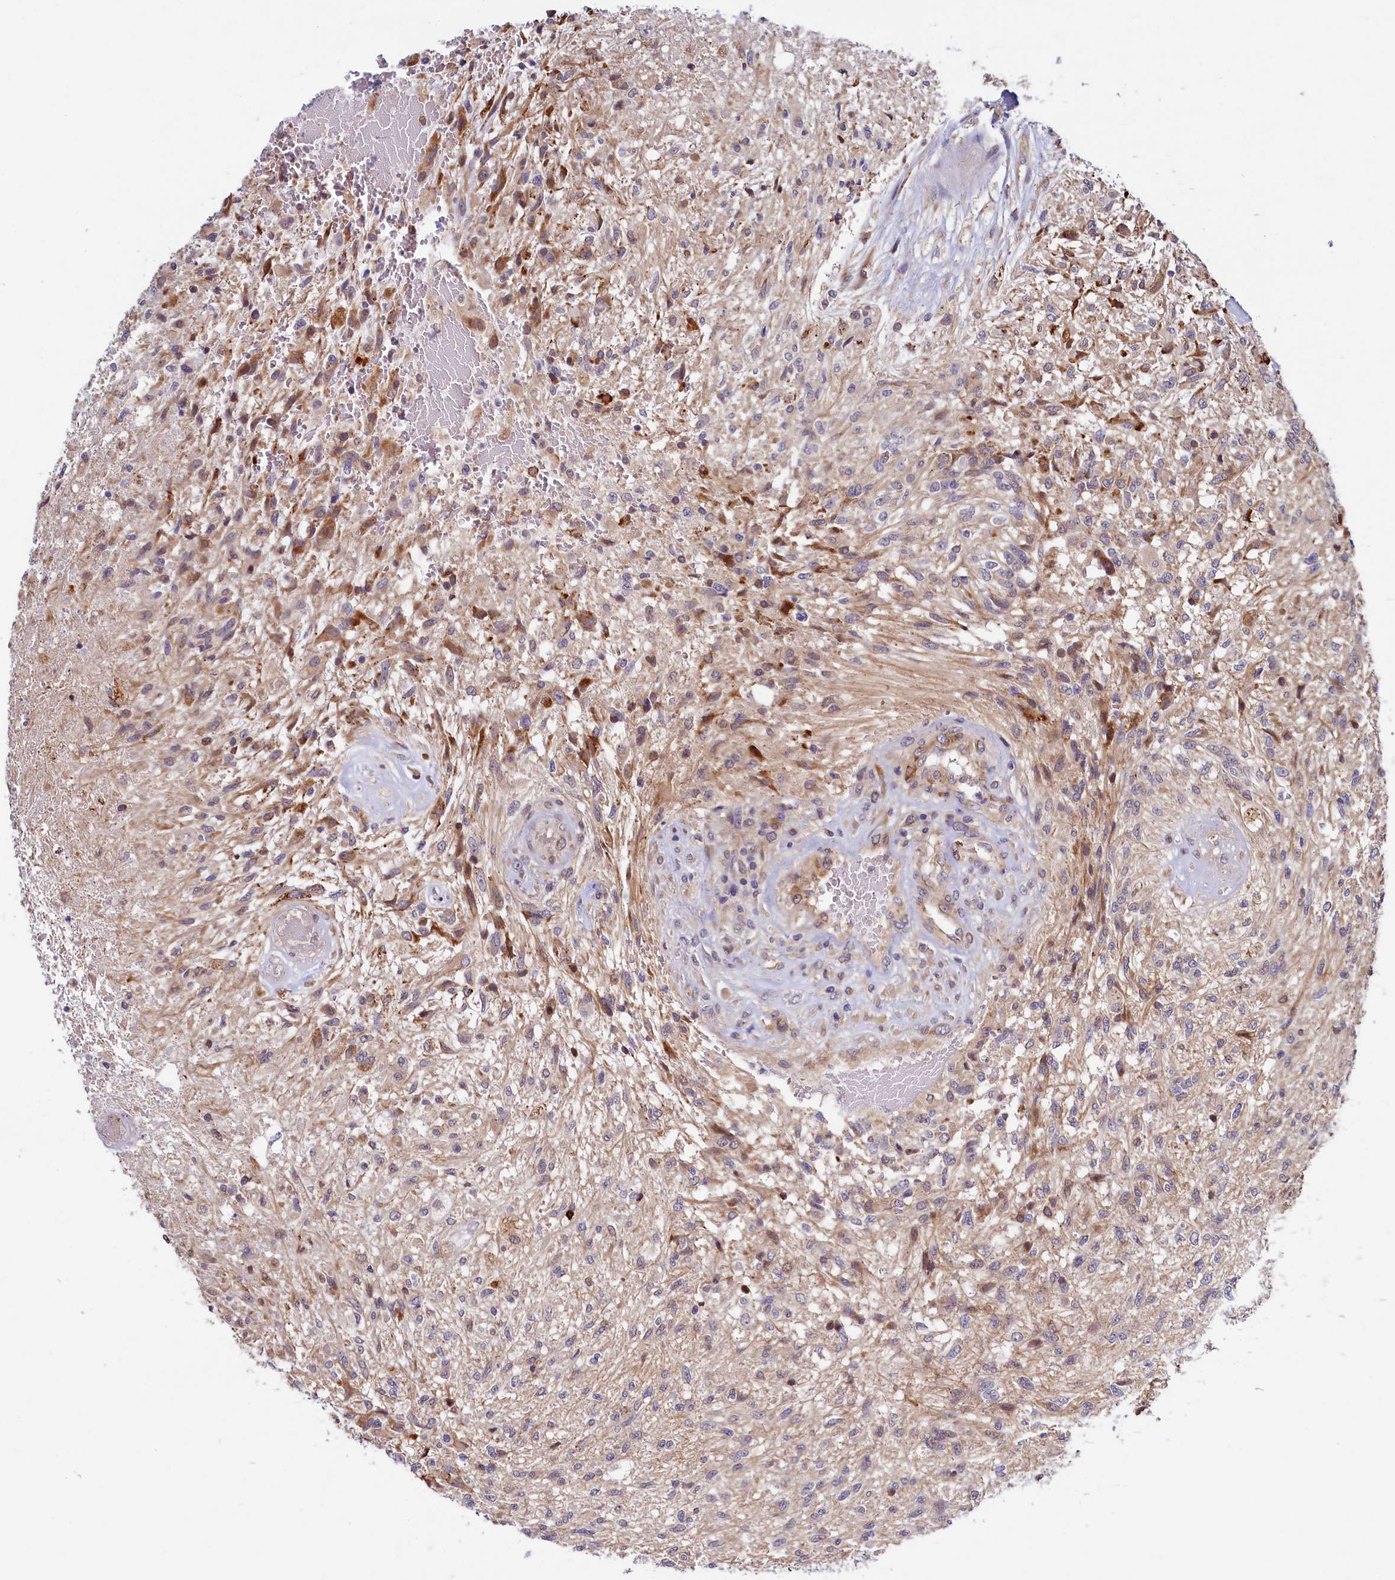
{"staining": {"intensity": "negative", "quantity": "none", "location": "none"}, "tissue": "glioma", "cell_type": "Tumor cells", "image_type": "cancer", "snomed": [{"axis": "morphology", "description": "Glioma, malignant, High grade"}, {"axis": "topography", "description": "Brain"}], "caption": "Tumor cells are negative for brown protein staining in glioma.", "gene": "SLC16A14", "patient": {"sex": "male", "age": 56}}